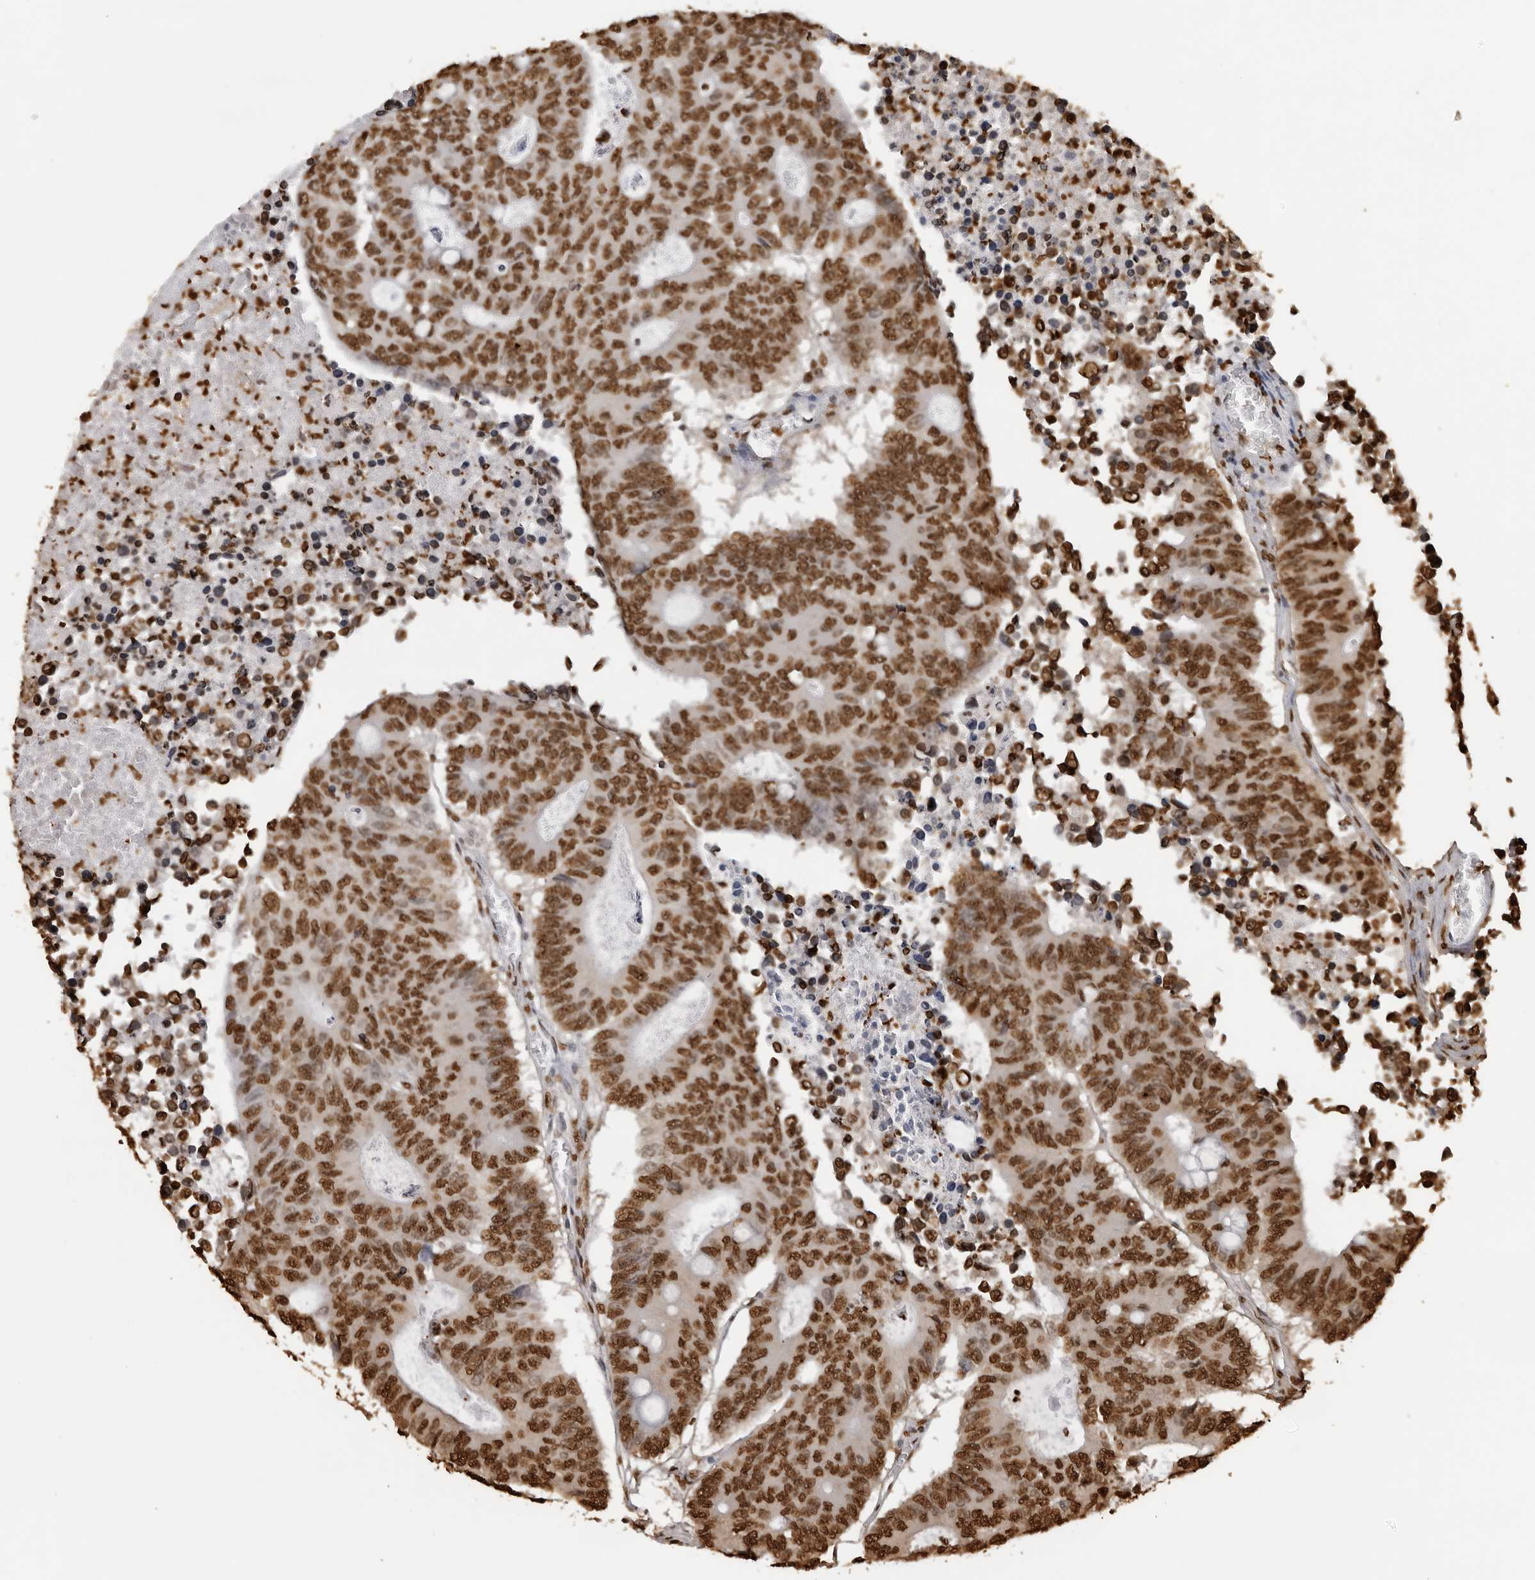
{"staining": {"intensity": "strong", "quantity": ">75%", "location": "nuclear"}, "tissue": "colorectal cancer", "cell_type": "Tumor cells", "image_type": "cancer", "snomed": [{"axis": "morphology", "description": "Adenocarcinoma, NOS"}, {"axis": "topography", "description": "Colon"}], "caption": "DAB (3,3'-diaminobenzidine) immunohistochemical staining of colorectal adenocarcinoma reveals strong nuclear protein positivity in approximately >75% of tumor cells.", "gene": "ZFP91", "patient": {"sex": "male", "age": 87}}